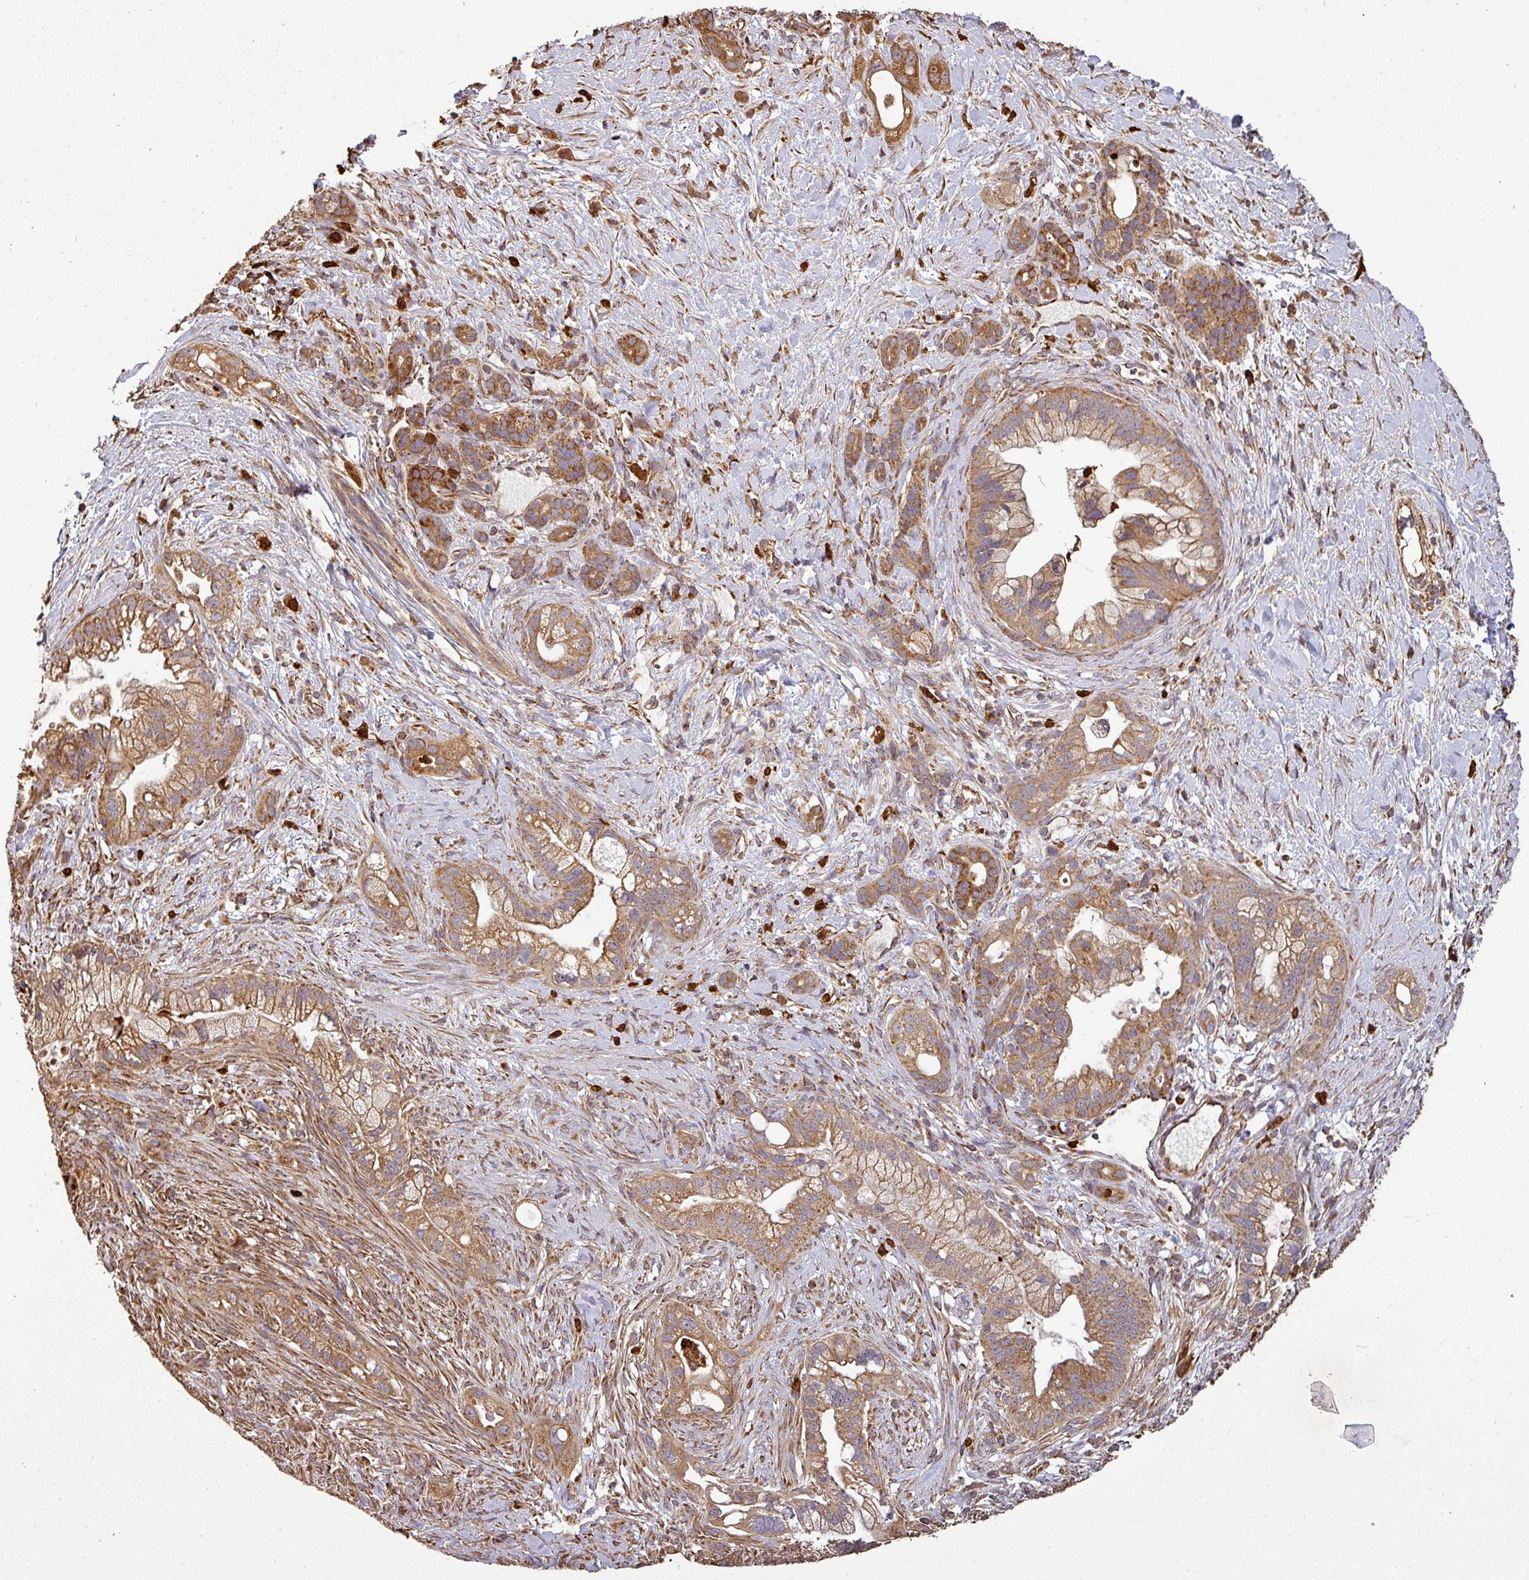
{"staining": {"intensity": "moderate", "quantity": ">75%", "location": "cytoplasmic/membranous"}, "tissue": "pancreatic cancer", "cell_type": "Tumor cells", "image_type": "cancer", "snomed": [{"axis": "morphology", "description": "Adenocarcinoma, NOS"}, {"axis": "topography", "description": "Pancreas"}], "caption": "Human pancreatic adenocarcinoma stained for a protein (brown) reveals moderate cytoplasmic/membranous positive positivity in approximately >75% of tumor cells.", "gene": "PLEKHM1", "patient": {"sex": "male", "age": 44}}